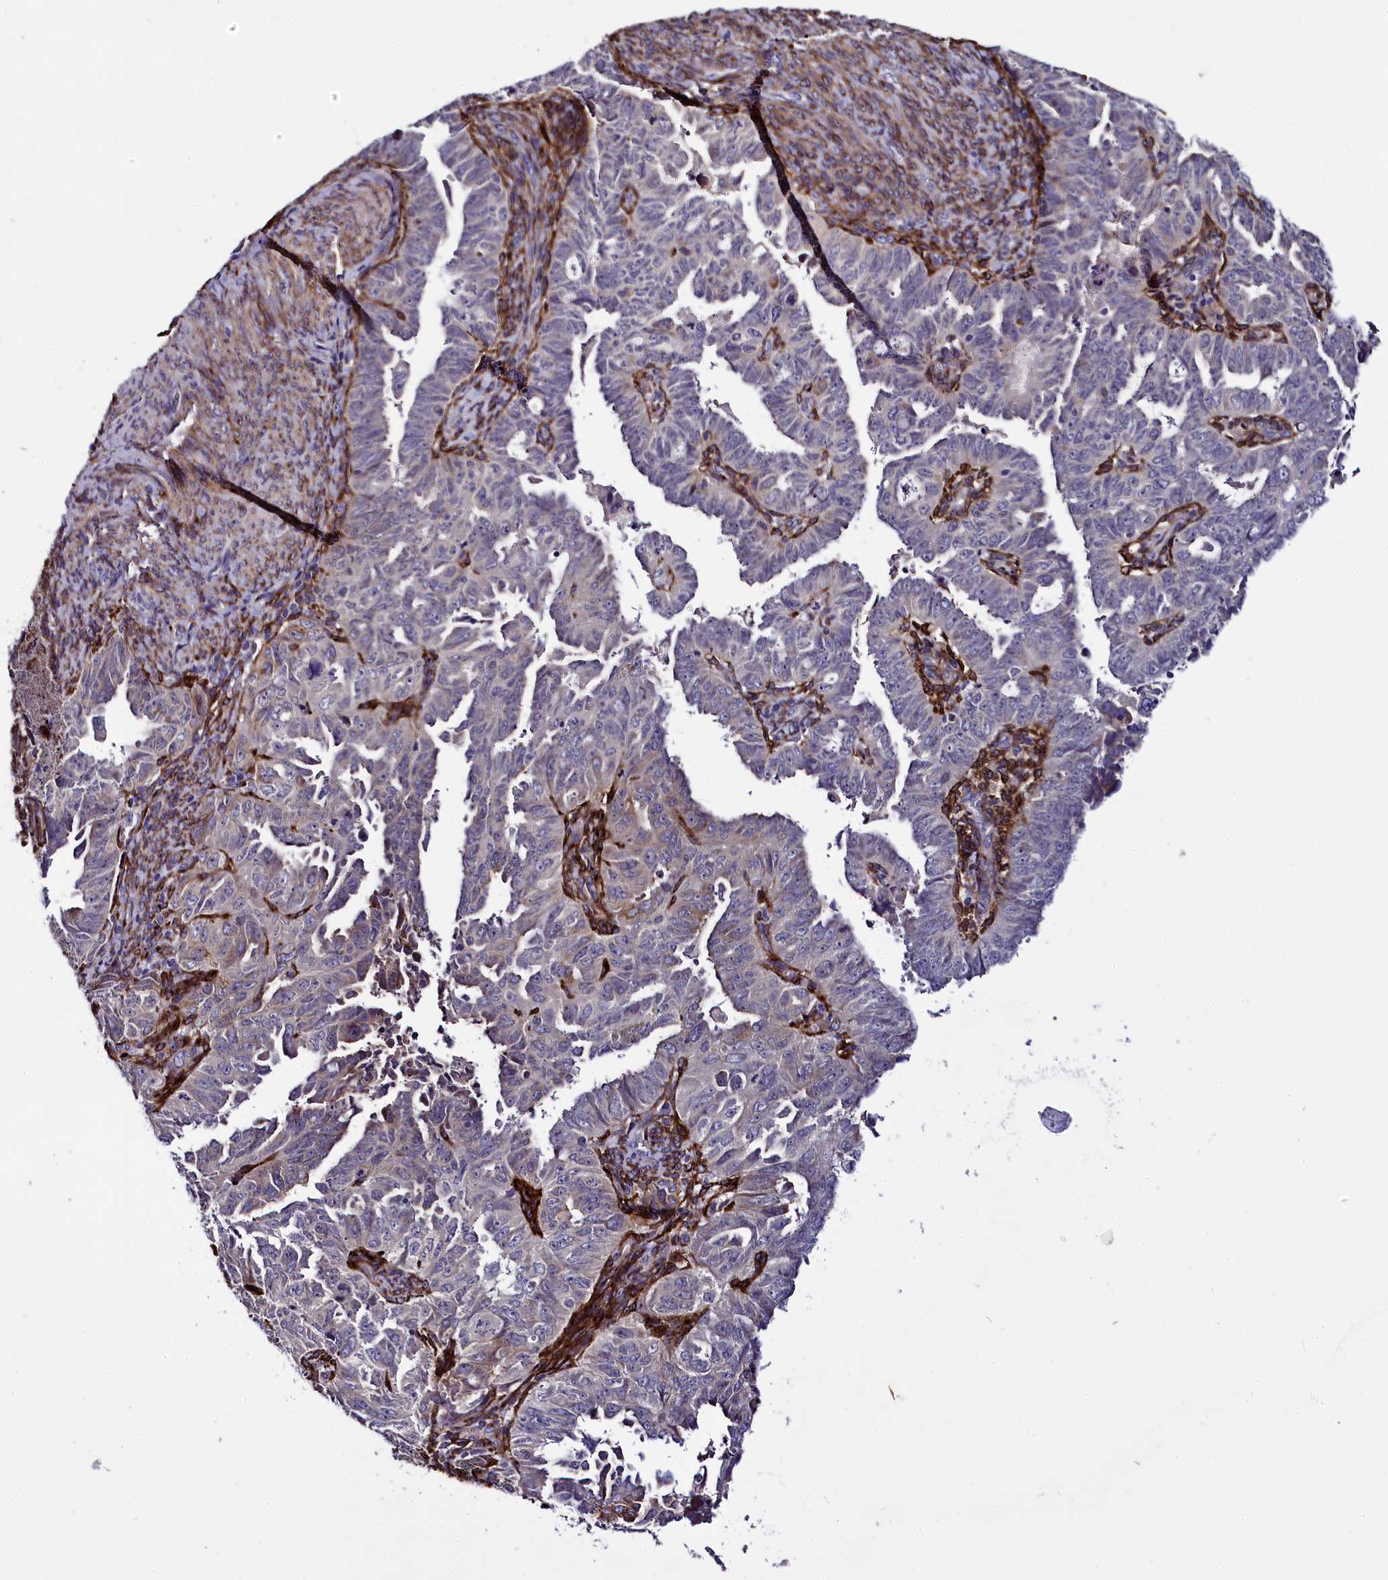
{"staining": {"intensity": "moderate", "quantity": "<25%", "location": "cytoplasmic/membranous"}, "tissue": "endometrial cancer", "cell_type": "Tumor cells", "image_type": "cancer", "snomed": [{"axis": "morphology", "description": "Adenocarcinoma, NOS"}, {"axis": "topography", "description": "Endometrium"}], "caption": "IHC staining of endometrial cancer, which reveals low levels of moderate cytoplasmic/membranous staining in about <25% of tumor cells indicating moderate cytoplasmic/membranous protein expression. The staining was performed using DAB (brown) for protein detection and nuclei were counterstained in hematoxylin (blue).", "gene": "MRC2", "patient": {"sex": "female", "age": 65}}